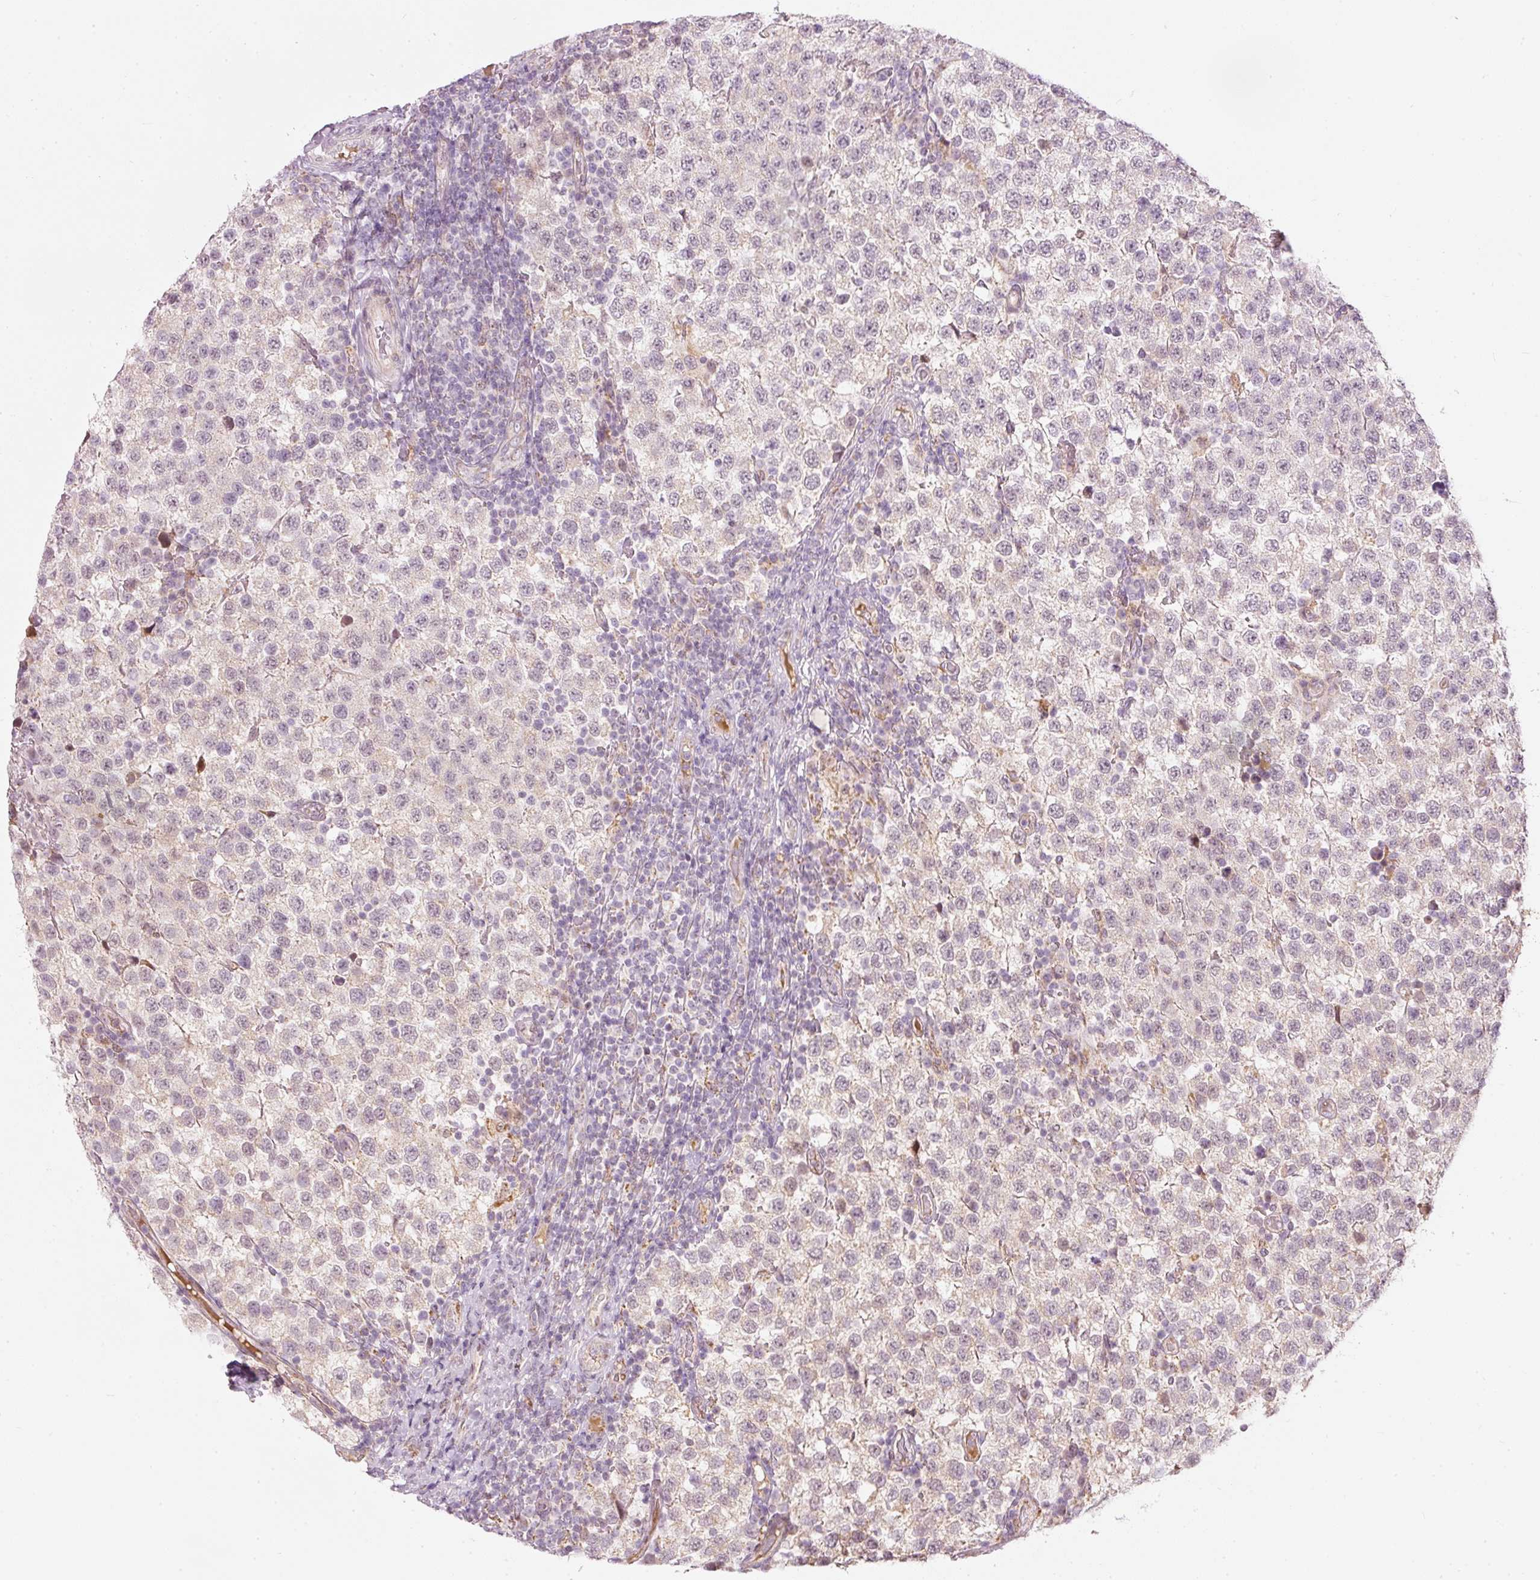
{"staining": {"intensity": "negative", "quantity": "none", "location": "none"}, "tissue": "testis cancer", "cell_type": "Tumor cells", "image_type": "cancer", "snomed": [{"axis": "morphology", "description": "Seminoma, NOS"}, {"axis": "topography", "description": "Testis"}], "caption": "Protein analysis of seminoma (testis) displays no significant expression in tumor cells.", "gene": "RNF39", "patient": {"sex": "male", "age": 34}}